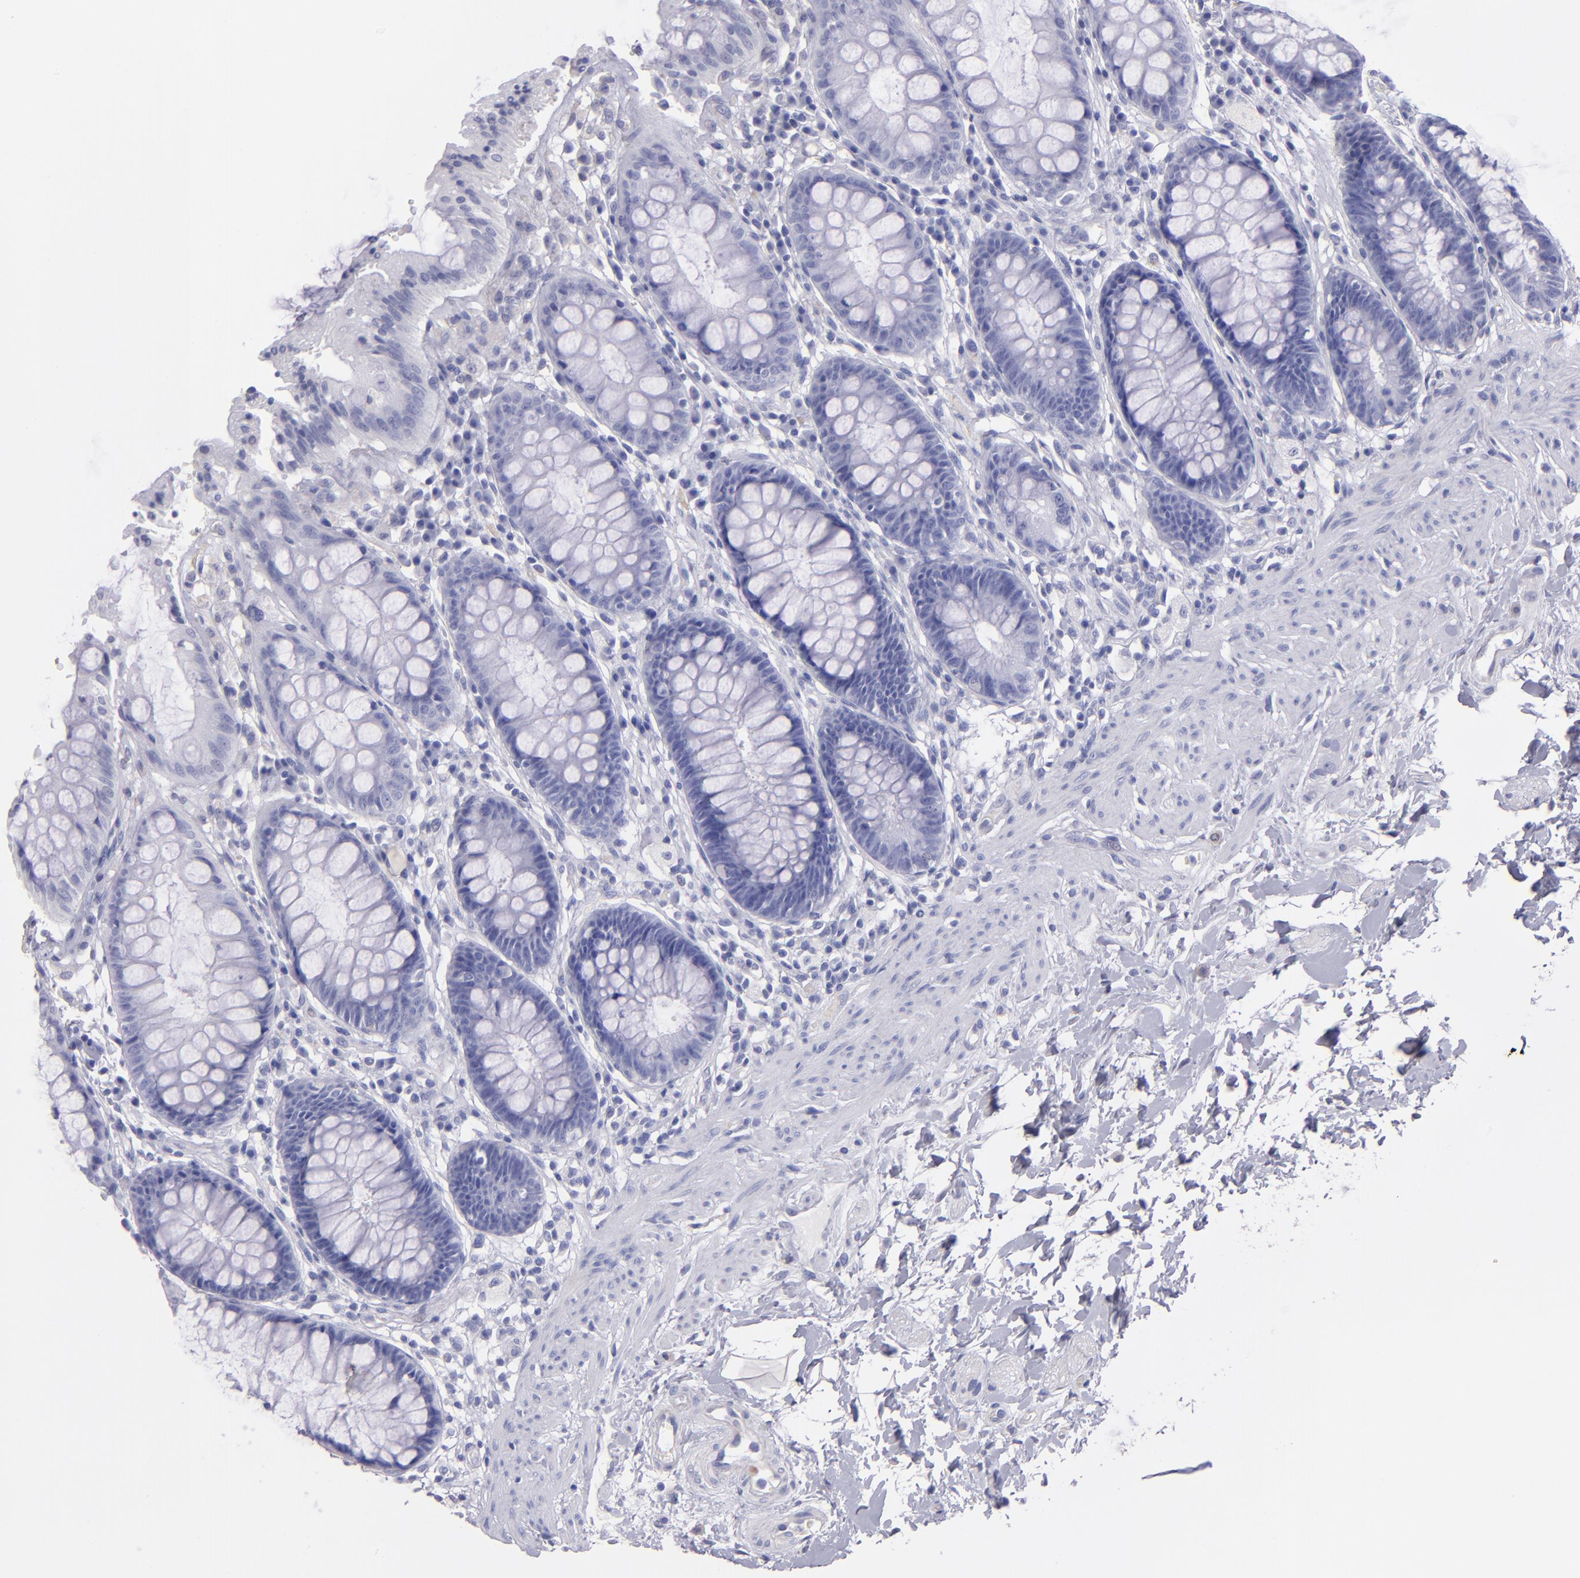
{"staining": {"intensity": "negative", "quantity": "none", "location": "none"}, "tissue": "rectum", "cell_type": "Glandular cells", "image_type": "normal", "snomed": [{"axis": "morphology", "description": "Normal tissue, NOS"}, {"axis": "topography", "description": "Rectum"}], "caption": "A histopathology image of rectum stained for a protein exhibits no brown staining in glandular cells.", "gene": "TG", "patient": {"sex": "female", "age": 46}}